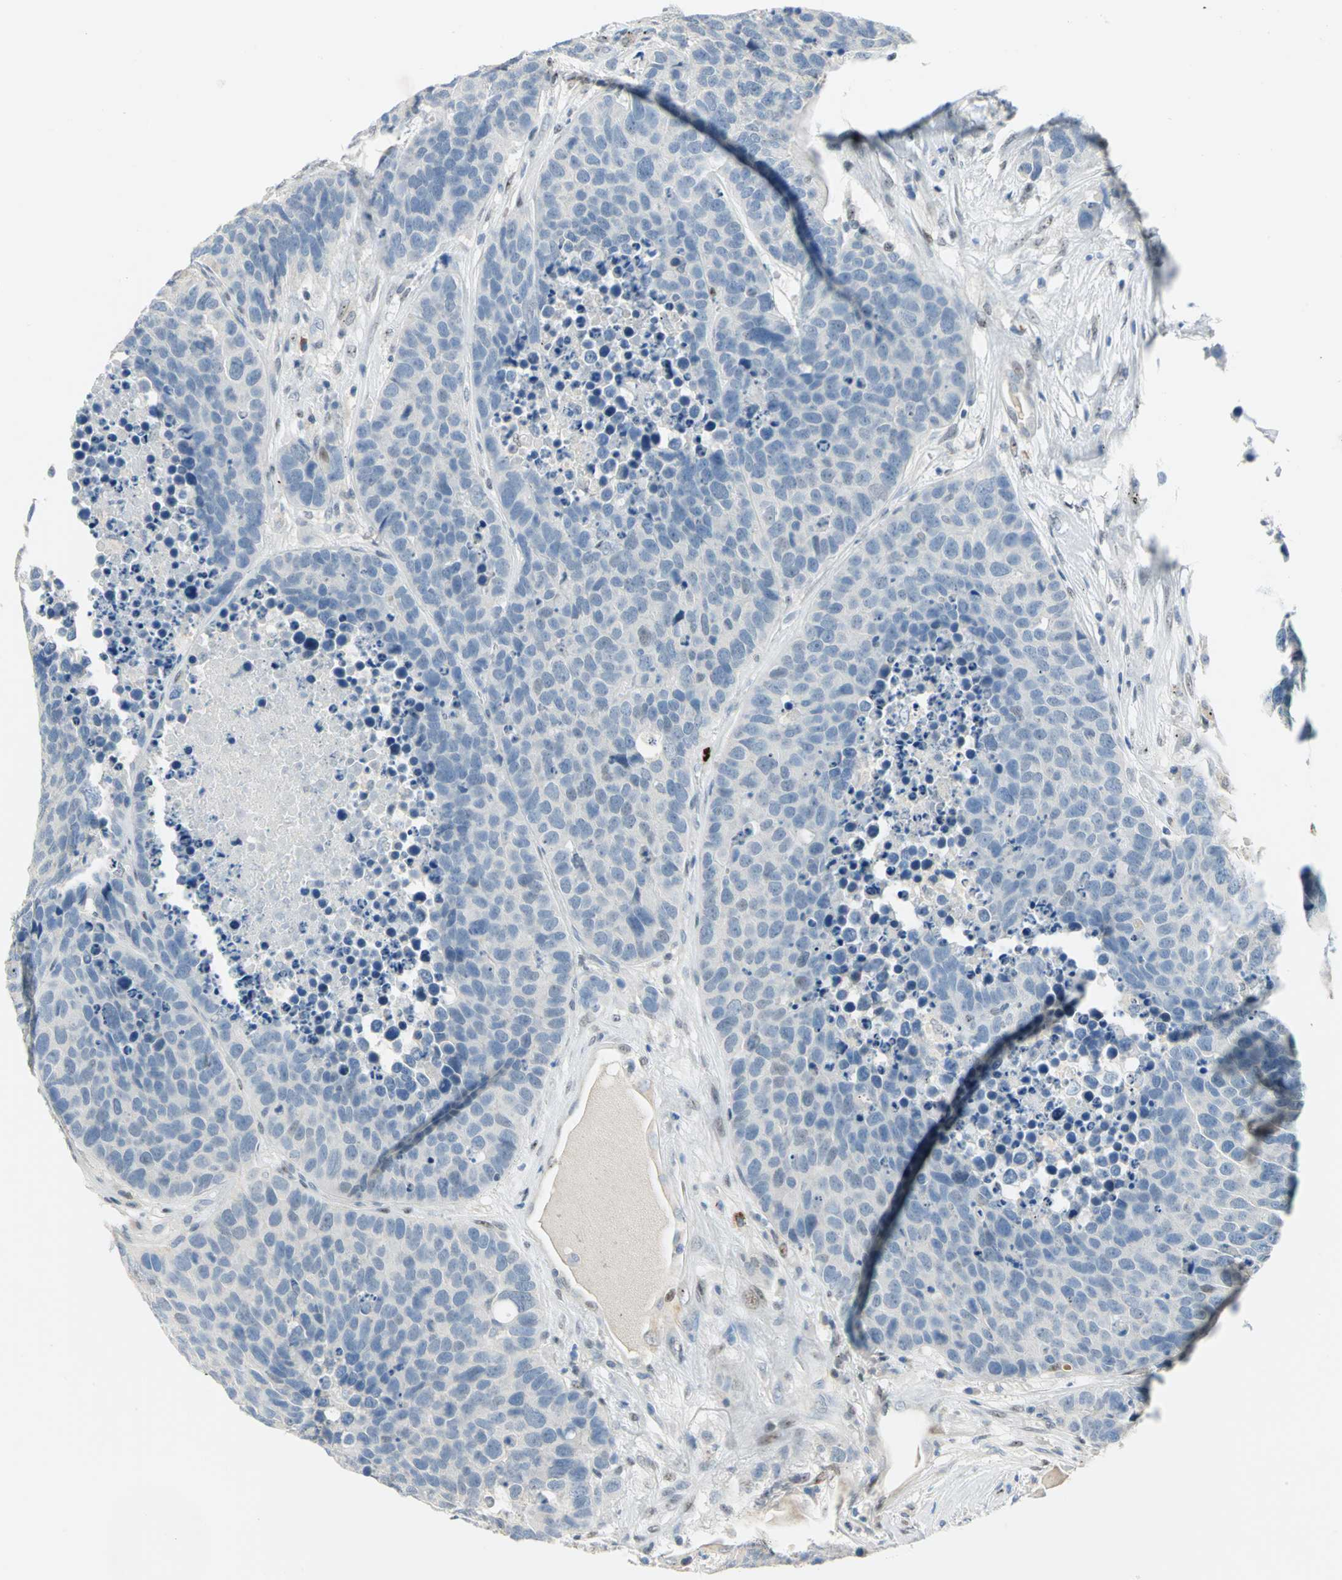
{"staining": {"intensity": "negative", "quantity": "none", "location": "none"}, "tissue": "carcinoid", "cell_type": "Tumor cells", "image_type": "cancer", "snomed": [{"axis": "morphology", "description": "Carcinoid, malignant, NOS"}, {"axis": "topography", "description": "Lung"}], "caption": "There is no significant staining in tumor cells of malignant carcinoid. (DAB immunohistochemistry (IHC) visualized using brightfield microscopy, high magnification).", "gene": "NAB2", "patient": {"sex": "male", "age": 60}}